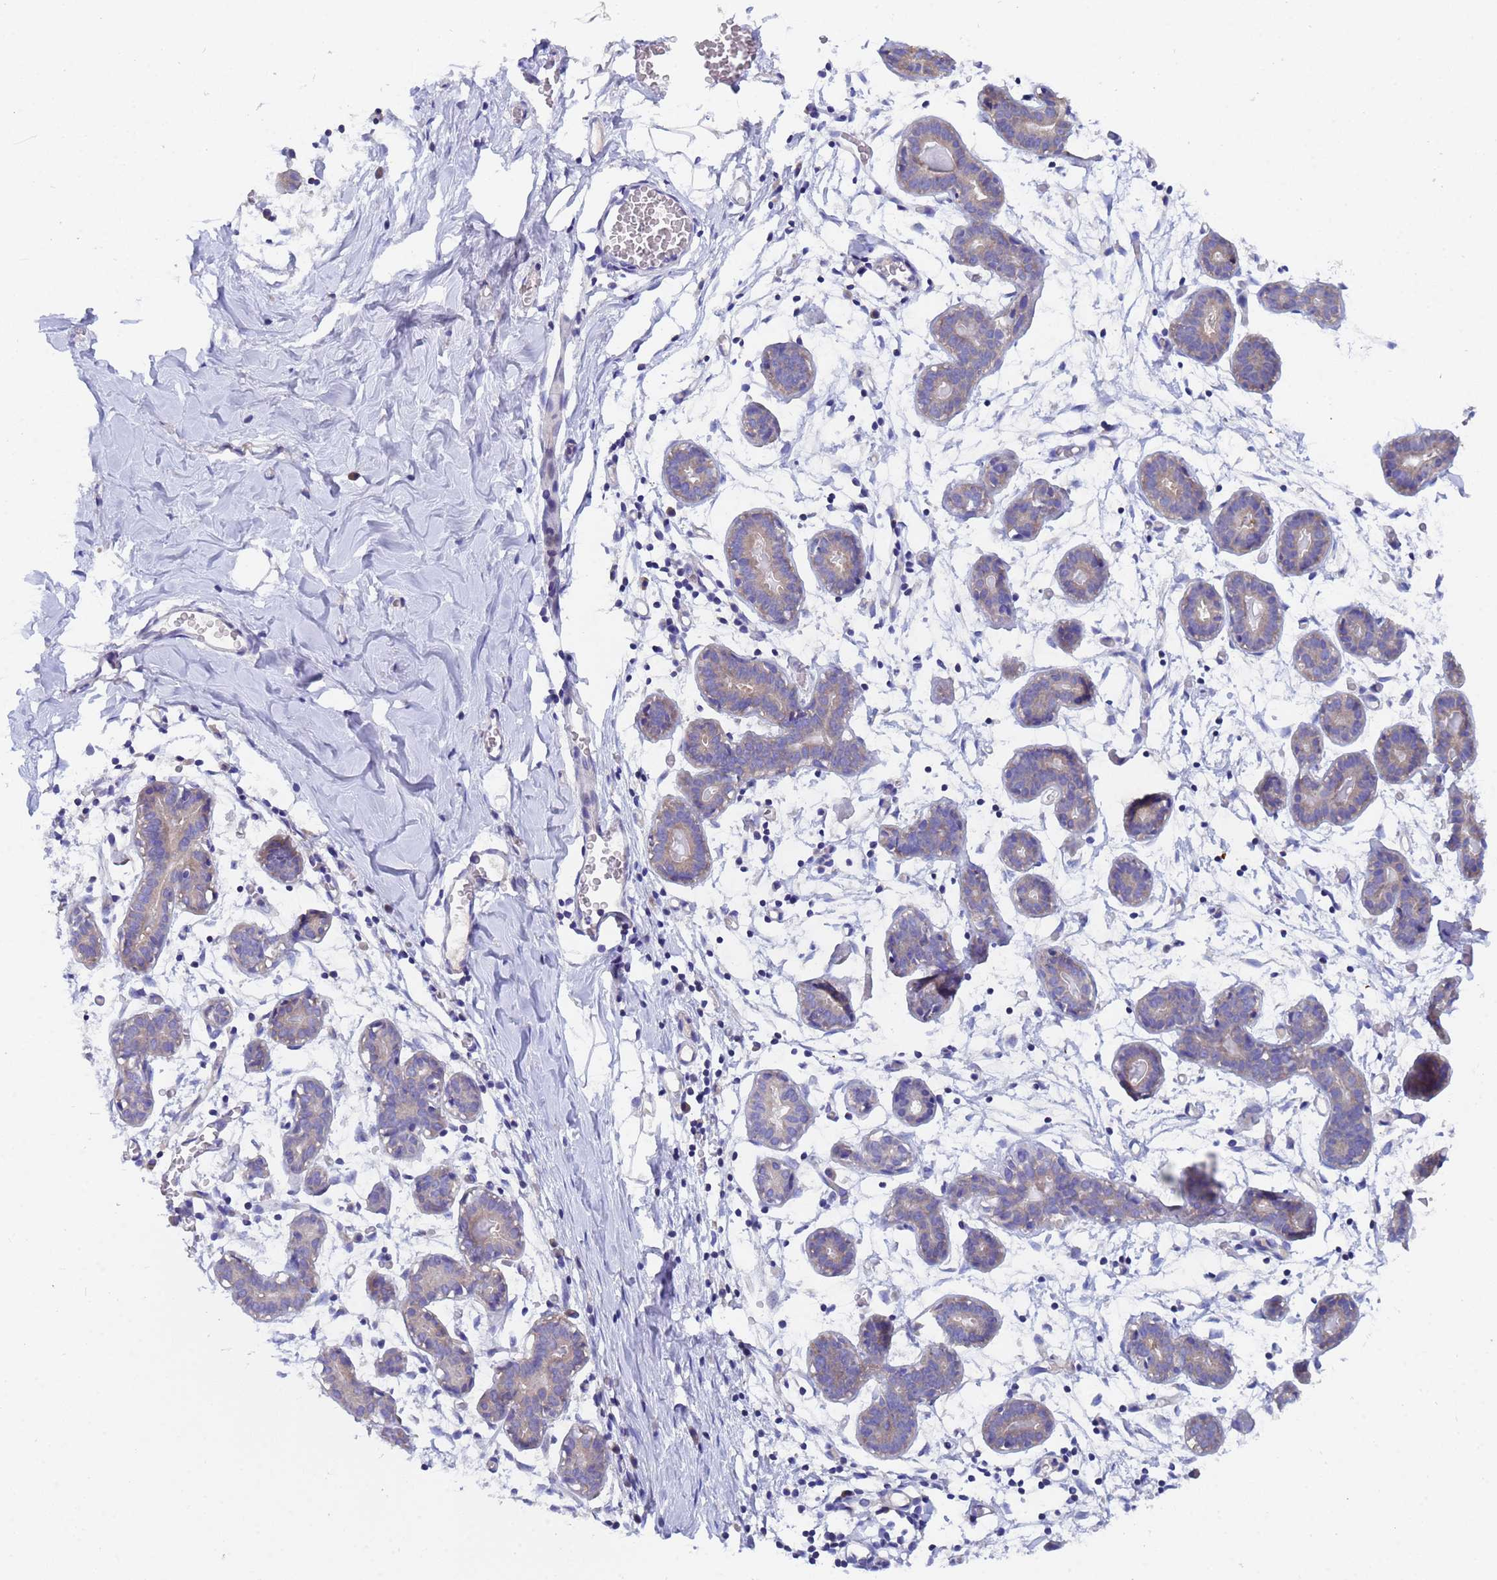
{"staining": {"intensity": "negative", "quantity": "none", "location": "none"}, "tissue": "breast", "cell_type": "Glandular cells", "image_type": "normal", "snomed": [{"axis": "morphology", "description": "Normal tissue, NOS"}, {"axis": "topography", "description": "Breast"}], "caption": "This is an immunohistochemistry (IHC) image of normal breast. There is no staining in glandular cells.", "gene": "UBE2O", "patient": {"sex": "female", "age": 27}}